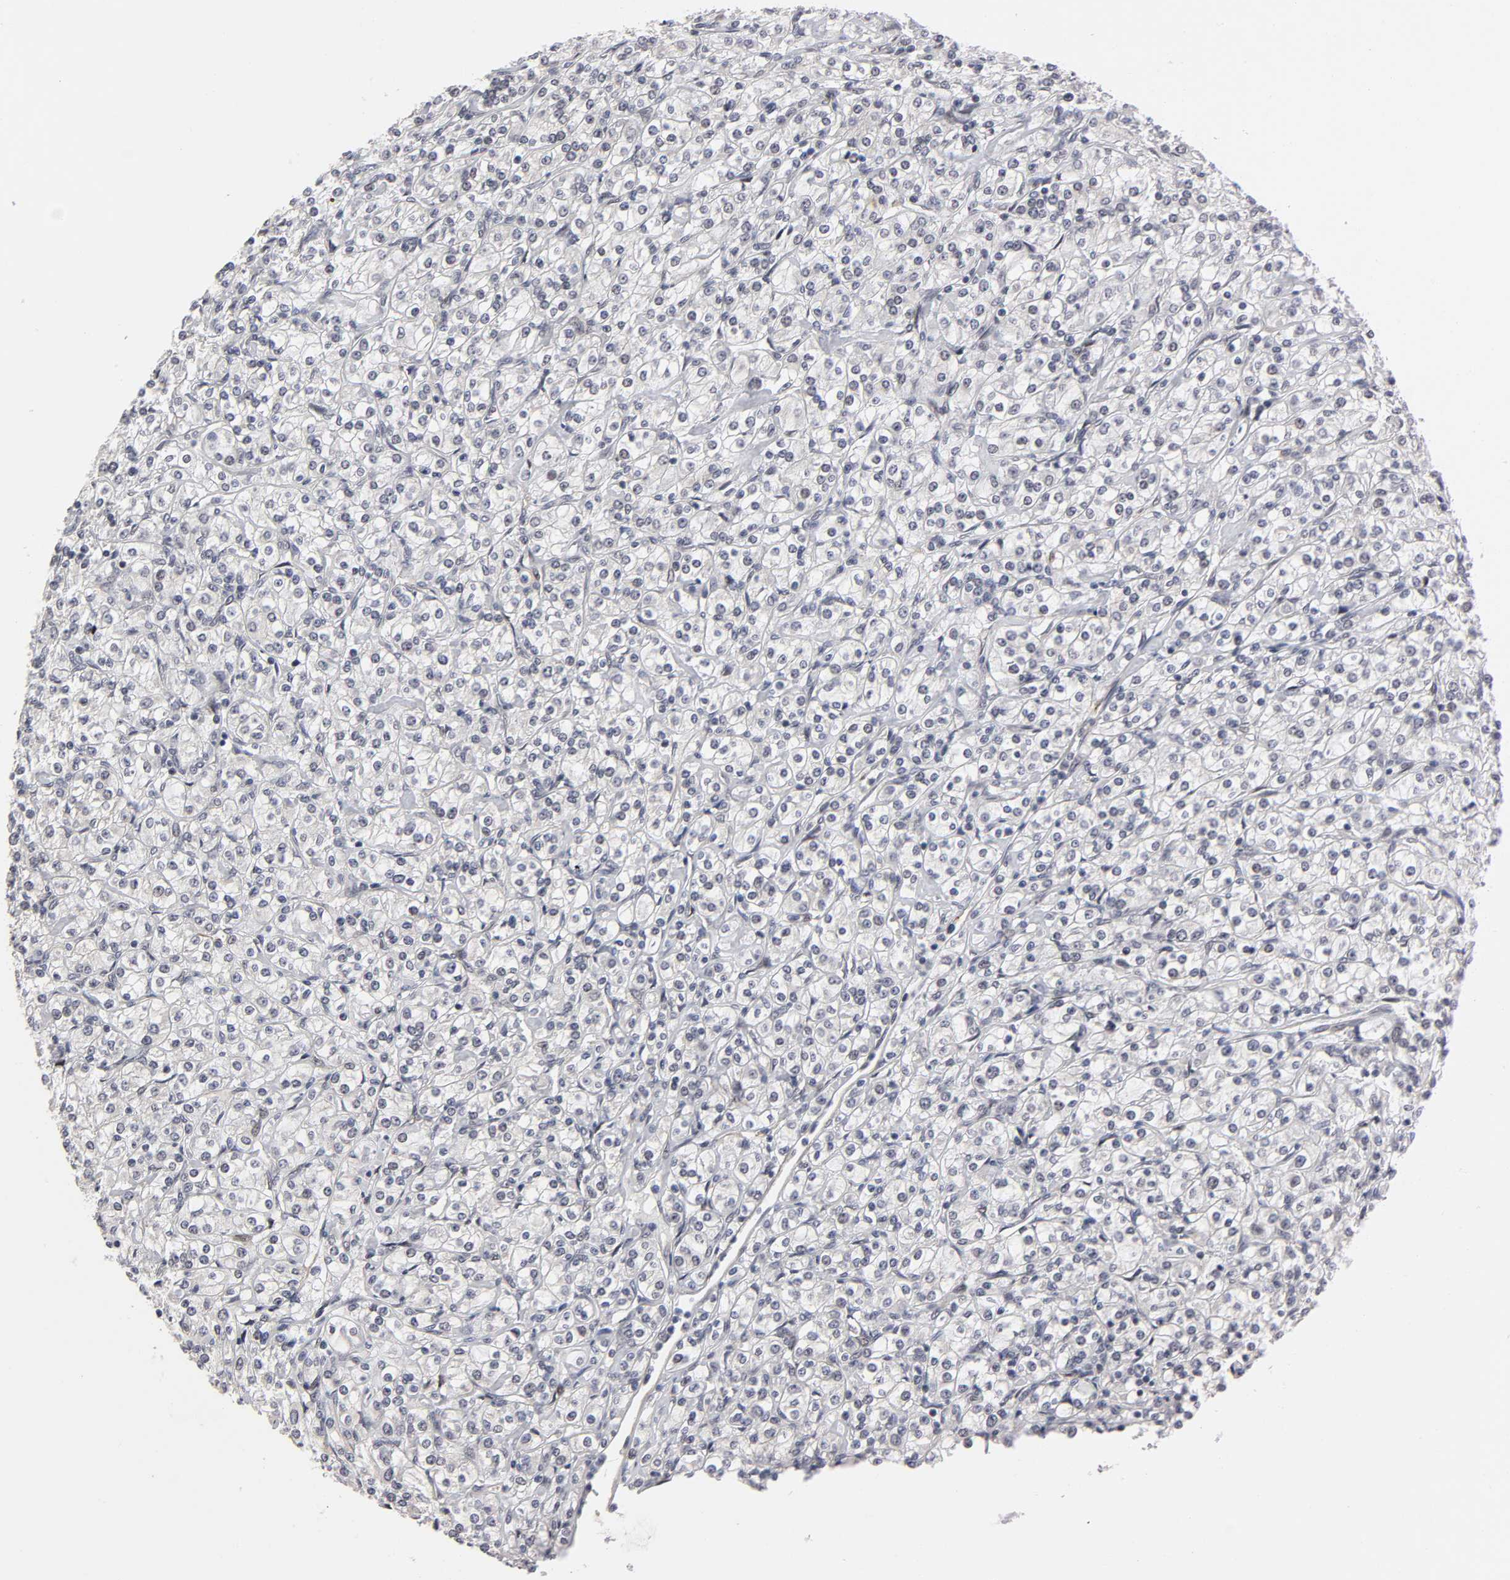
{"staining": {"intensity": "weak", "quantity": "<25%", "location": "nuclear"}, "tissue": "renal cancer", "cell_type": "Tumor cells", "image_type": "cancer", "snomed": [{"axis": "morphology", "description": "Adenocarcinoma, NOS"}, {"axis": "topography", "description": "Kidney"}], "caption": "IHC histopathology image of neoplastic tissue: renal cancer stained with DAB (3,3'-diaminobenzidine) exhibits no significant protein positivity in tumor cells.", "gene": "ZKSCAN8", "patient": {"sex": "male", "age": 77}}